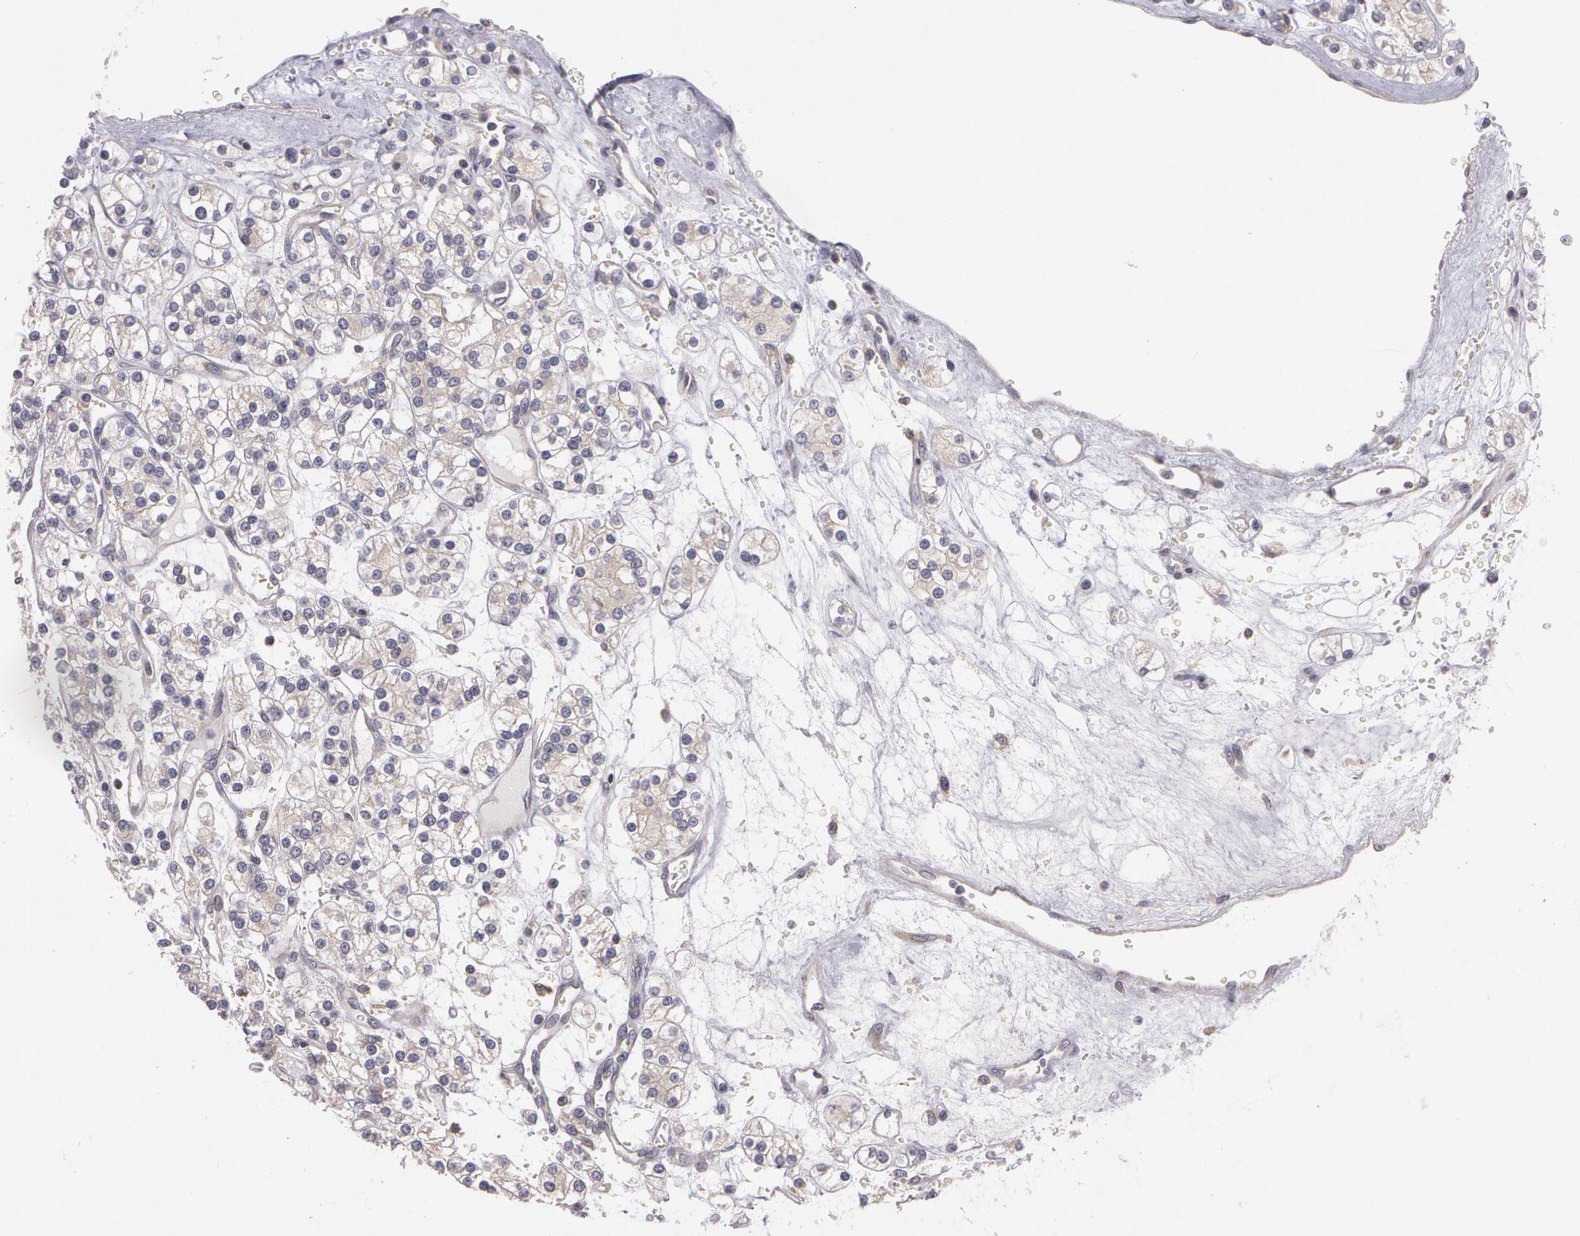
{"staining": {"intensity": "weak", "quantity": ">75%", "location": "cytoplasmic/membranous"}, "tissue": "renal cancer", "cell_type": "Tumor cells", "image_type": "cancer", "snomed": [{"axis": "morphology", "description": "Adenocarcinoma, NOS"}, {"axis": "topography", "description": "Kidney"}], "caption": "A brown stain shows weak cytoplasmic/membranous expression of a protein in human renal adenocarcinoma tumor cells.", "gene": "NEK9", "patient": {"sex": "female", "age": 62}}